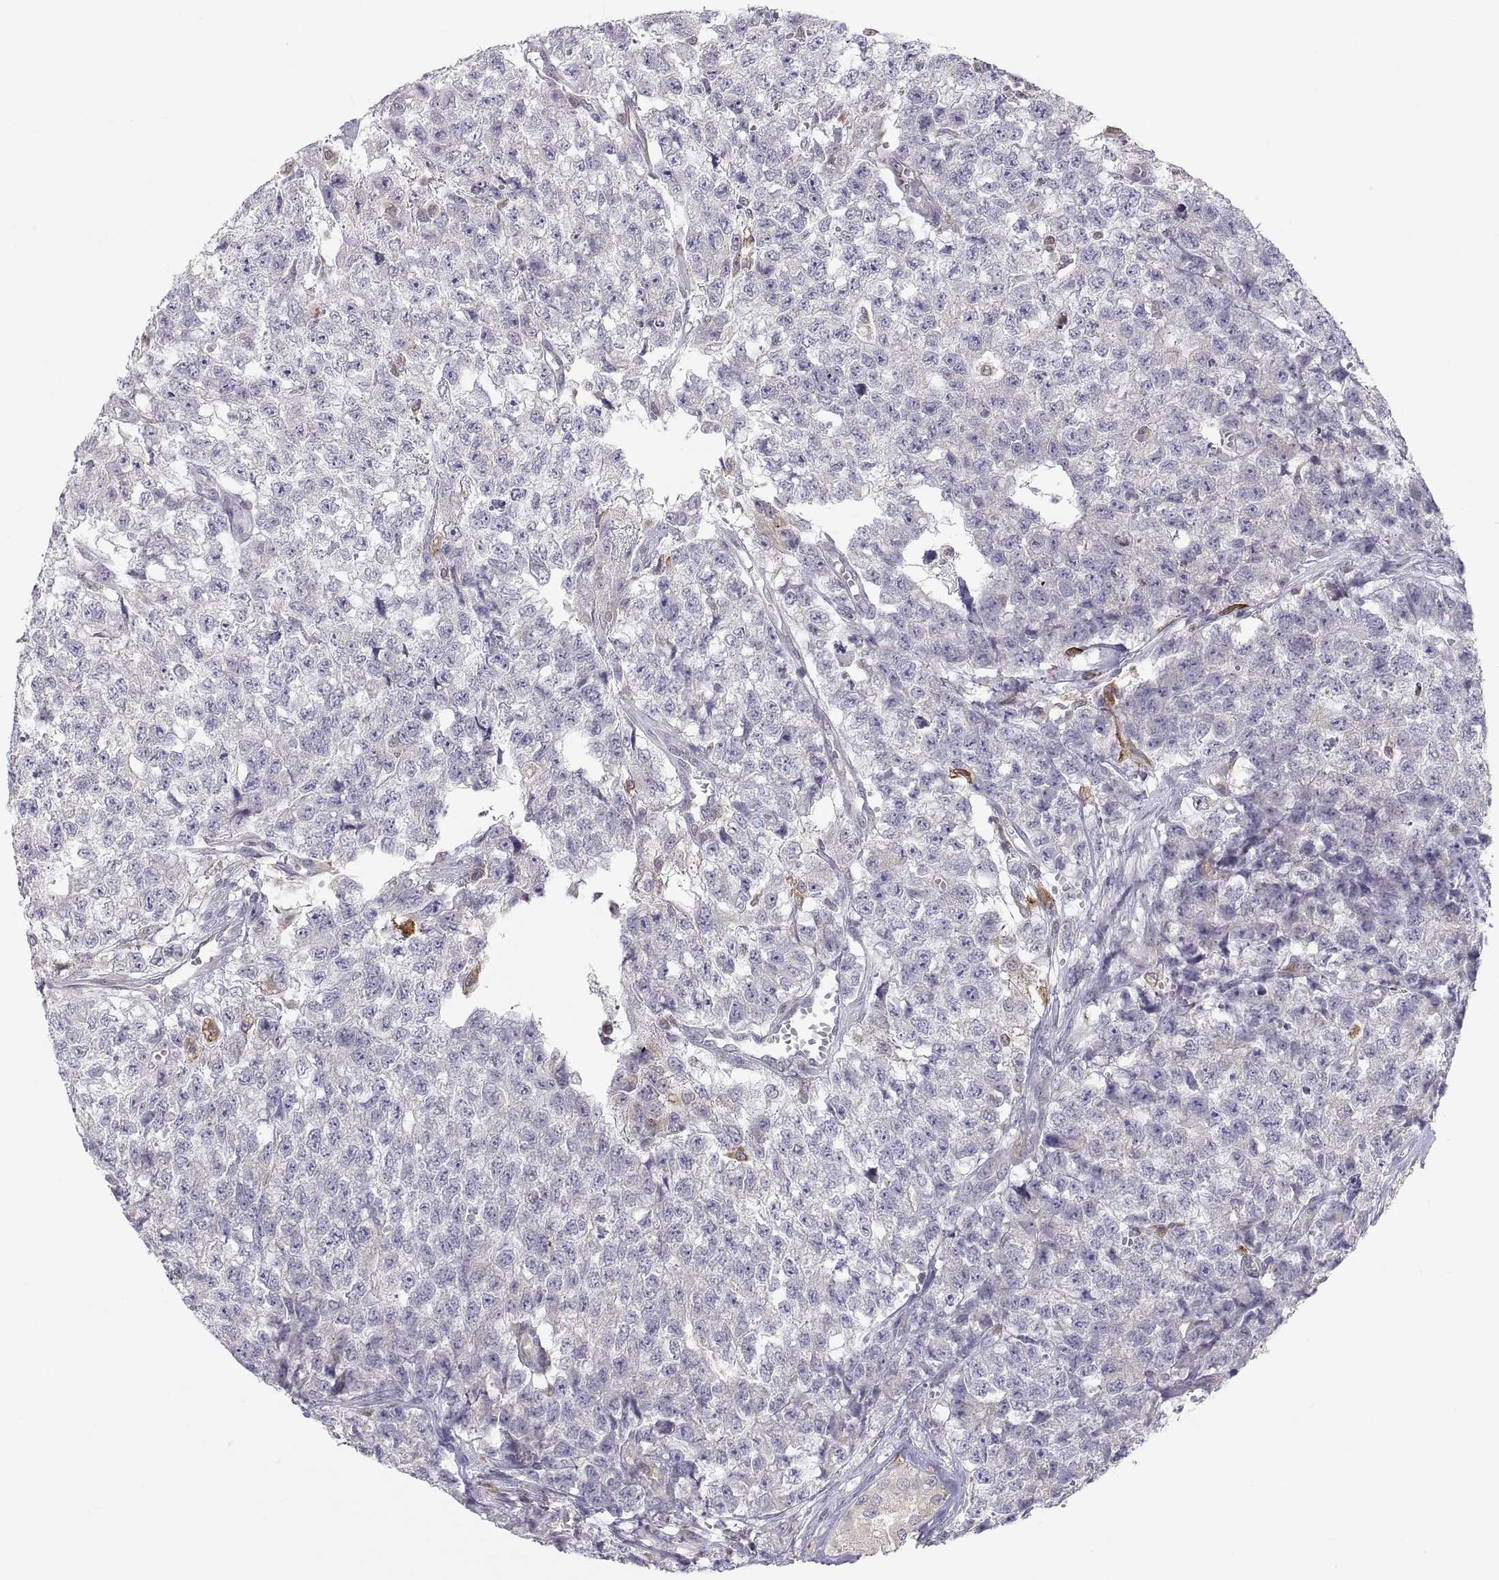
{"staining": {"intensity": "negative", "quantity": "none", "location": "none"}, "tissue": "testis cancer", "cell_type": "Tumor cells", "image_type": "cancer", "snomed": [{"axis": "morphology", "description": "Seminoma, NOS"}, {"axis": "morphology", "description": "Carcinoma, Embryonal, NOS"}, {"axis": "topography", "description": "Testis"}], "caption": "High magnification brightfield microscopy of testis cancer (seminoma) stained with DAB (brown) and counterstained with hematoxylin (blue): tumor cells show no significant positivity. (DAB (3,3'-diaminobenzidine) immunohistochemistry with hematoxylin counter stain).", "gene": "ERO1A", "patient": {"sex": "male", "age": 22}}